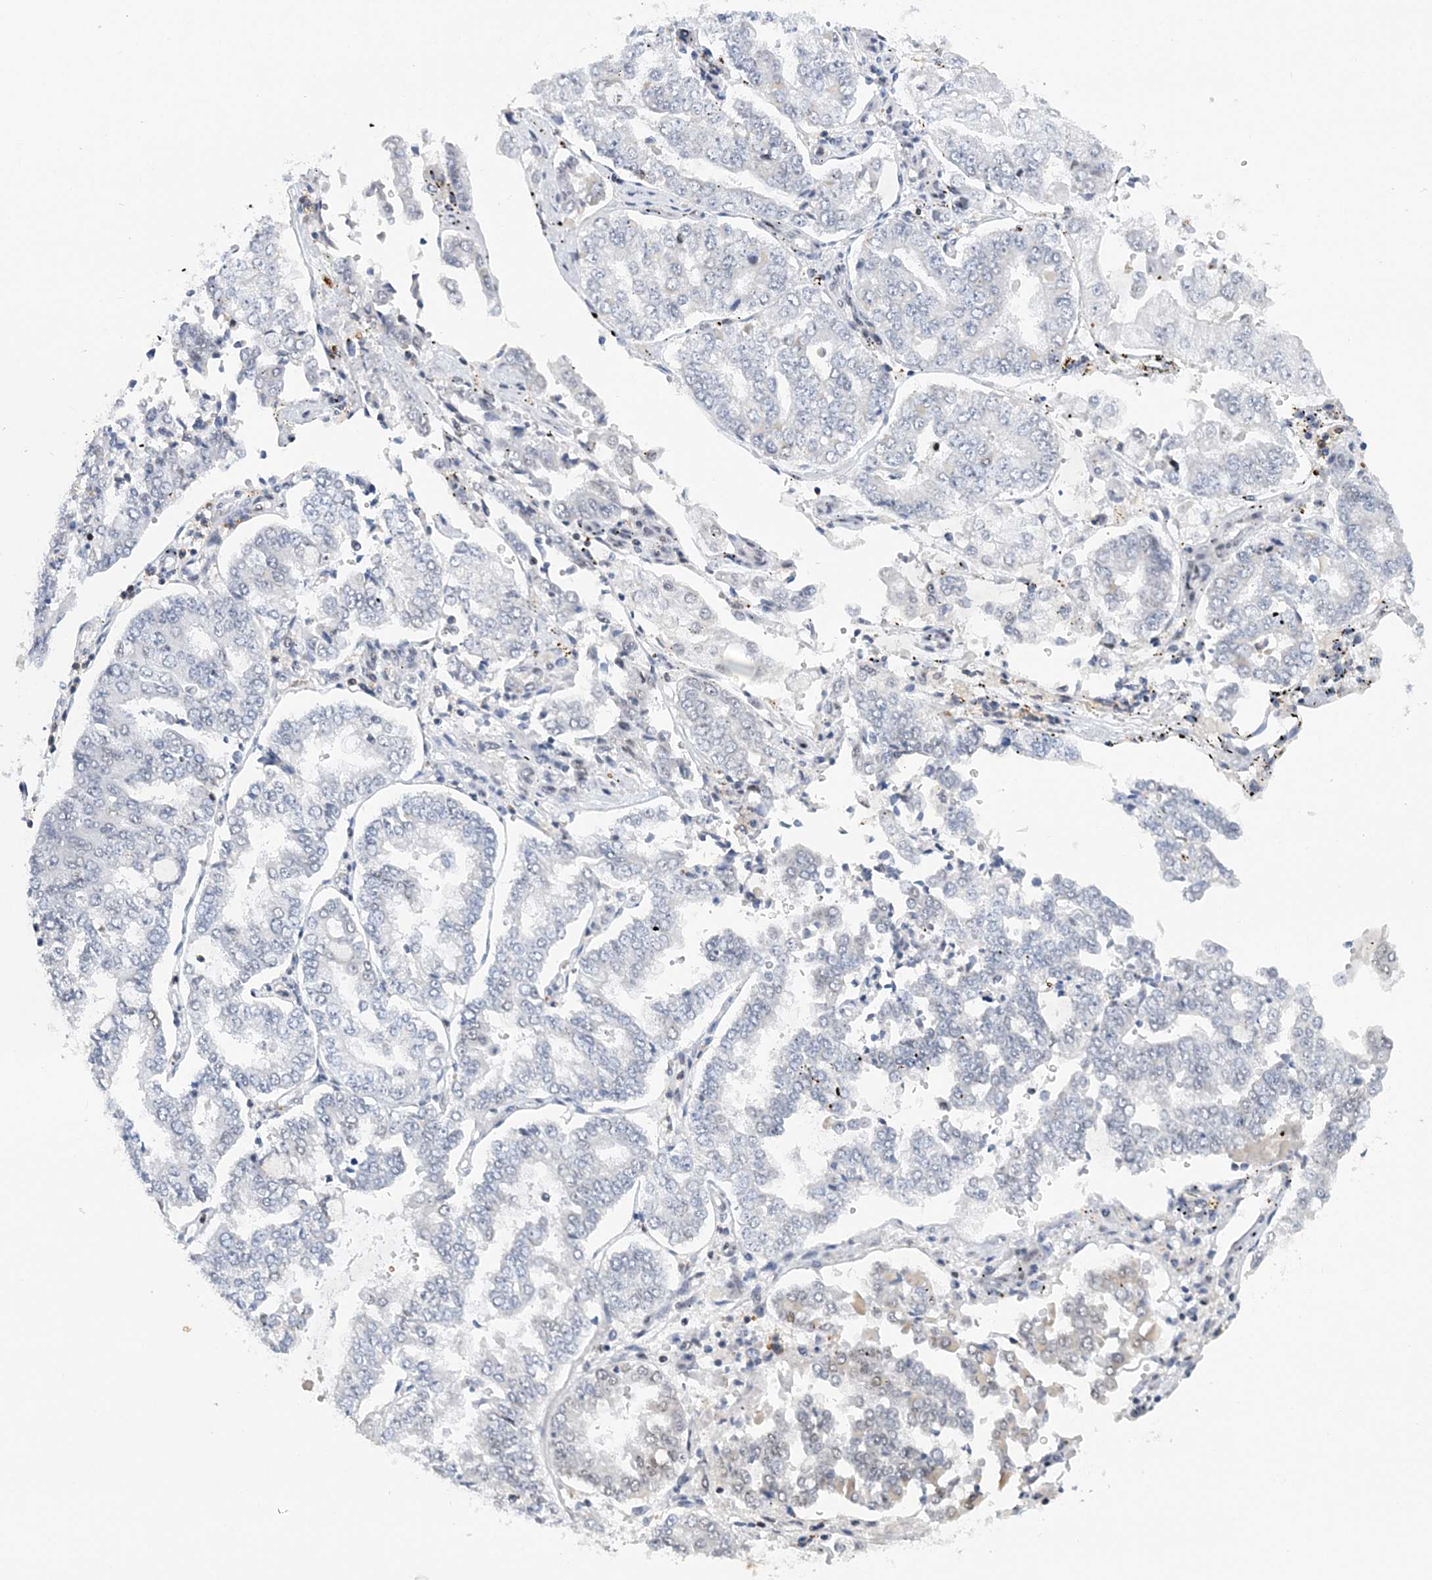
{"staining": {"intensity": "negative", "quantity": "none", "location": "none"}, "tissue": "stomach cancer", "cell_type": "Tumor cells", "image_type": "cancer", "snomed": [{"axis": "morphology", "description": "Adenocarcinoma, NOS"}, {"axis": "topography", "description": "Stomach"}], "caption": "Tumor cells are negative for protein expression in human stomach cancer (adenocarcinoma). Nuclei are stained in blue.", "gene": "PRMT9", "patient": {"sex": "male", "age": 76}}